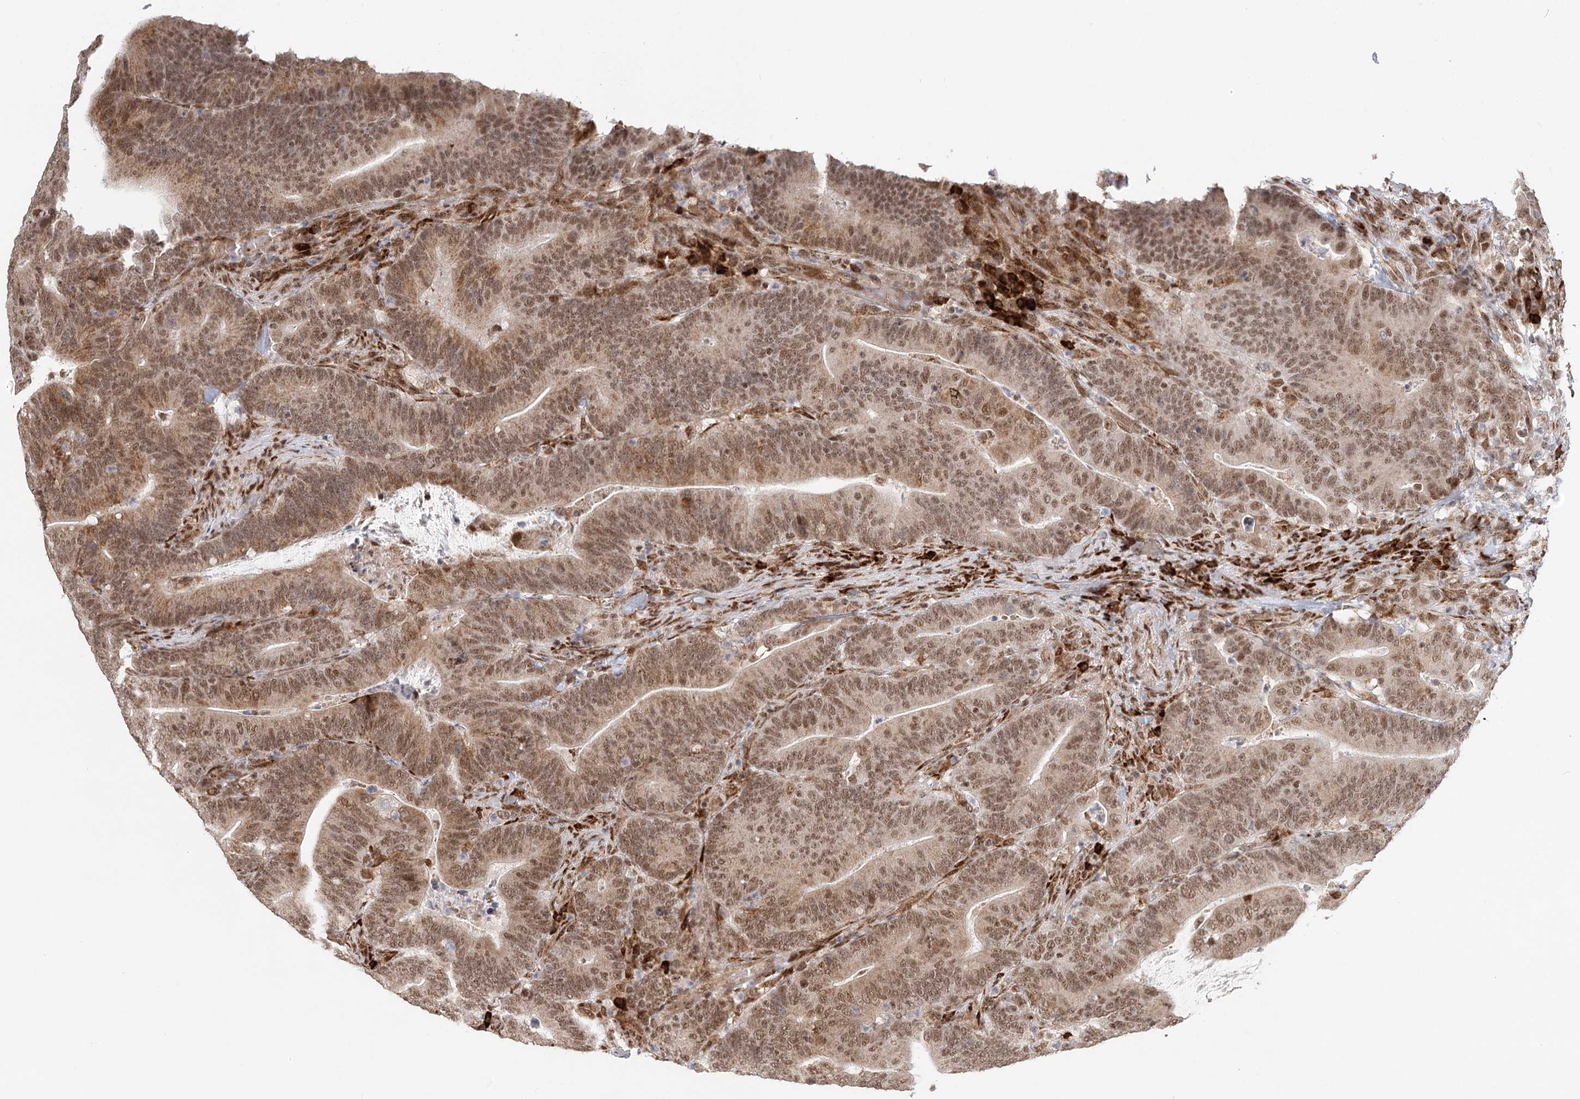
{"staining": {"intensity": "moderate", "quantity": ">75%", "location": "cytoplasmic/membranous,nuclear"}, "tissue": "colorectal cancer", "cell_type": "Tumor cells", "image_type": "cancer", "snomed": [{"axis": "morphology", "description": "Adenocarcinoma, NOS"}, {"axis": "topography", "description": "Colon"}], "caption": "Colorectal cancer tissue demonstrates moderate cytoplasmic/membranous and nuclear expression in about >75% of tumor cells, visualized by immunohistochemistry.", "gene": "BNIP5", "patient": {"sex": "female", "age": 66}}